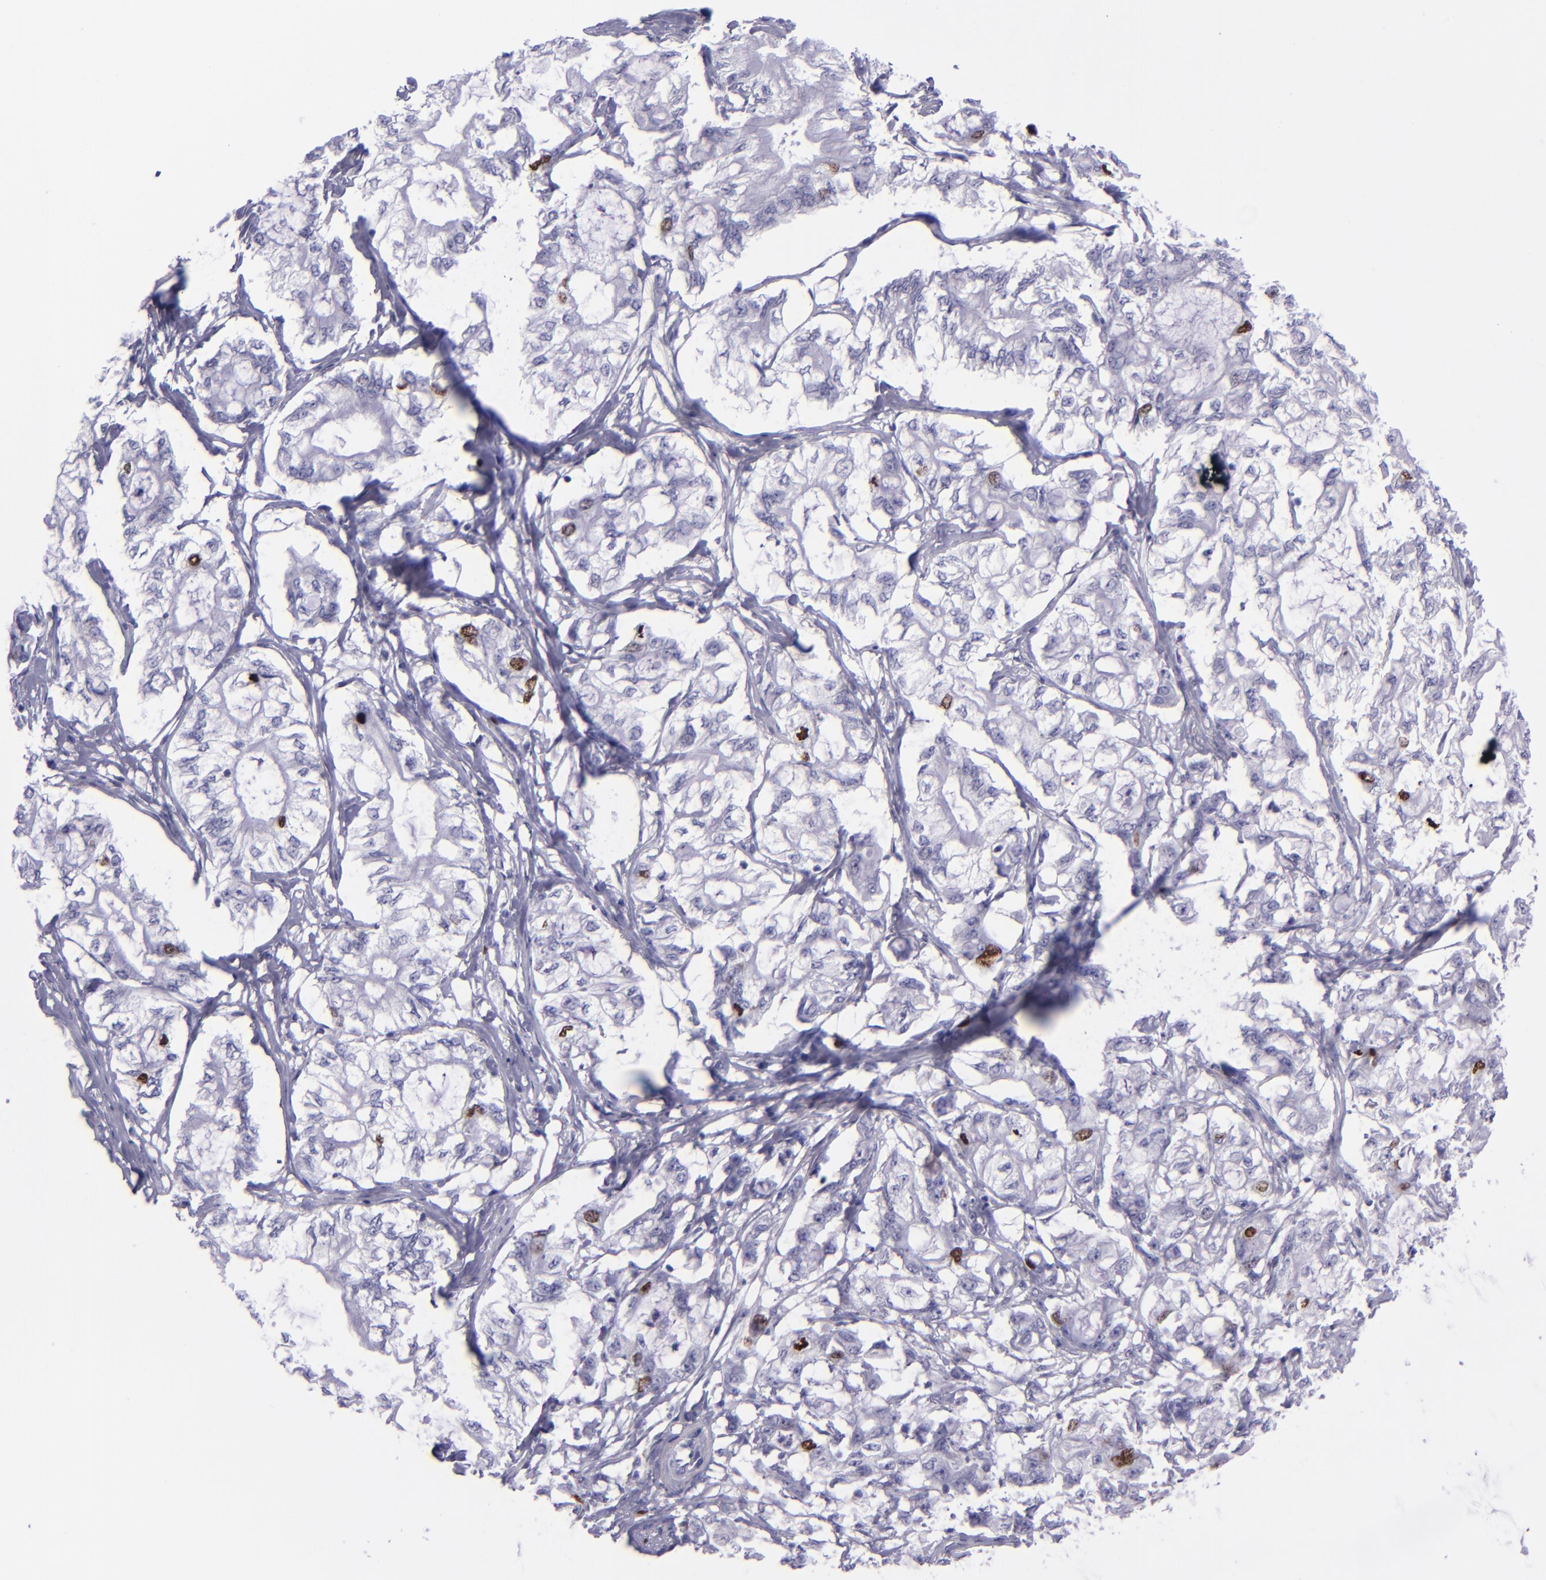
{"staining": {"intensity": "strong", "quantity": "<25%", "location": "nuclear"}, "tissue": "pancreatic cancer", "cell_type": "Tumor cells", "image_type": "cancer", "snomed": [{"axis": "morphology", "description": "Adenocarcinoma, NOS"}, {"axis": "topography", "description": "Pancreas"}], "caption": "IHC staining of pancreatic cancer (adenocarcinoma), which reveals medium levels of strong nuclear expression in about <25% of tumor cells indicating strong nuclear protein positivity. The staining was performed using DAB (brown) for protein detection and nuclei were counterstained in hematoxylin (blue).", "gene": "TOP2A", "patient": {"sex": "male", "age": 79}}